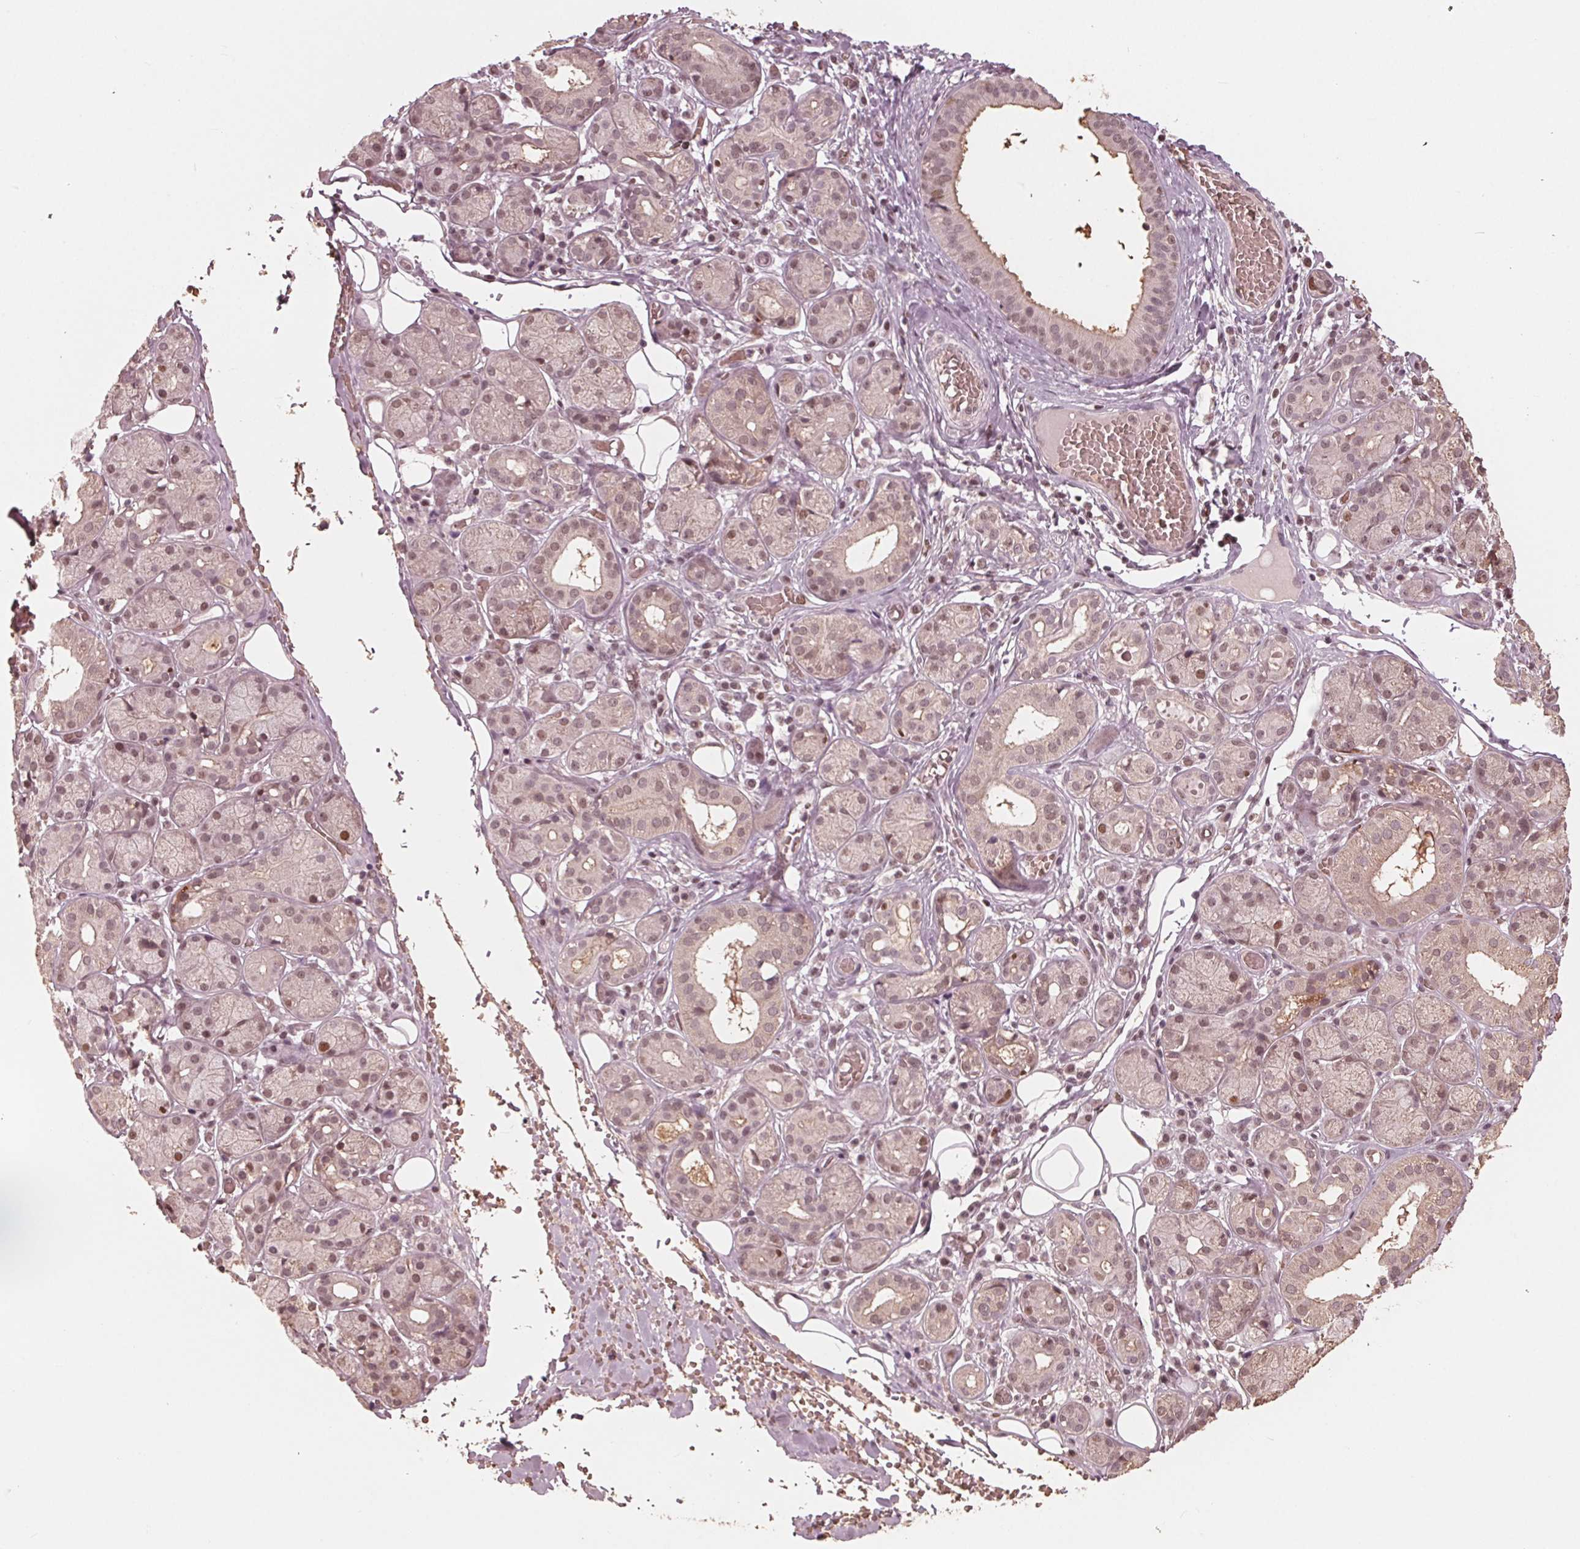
{"staining": {"intensity": "weak", "quantity": "25%-75%", "location": "cytoplasmic/membranous,nuclear"}, "tissue": "salivary gland", "cell_type": "Glandular cells", "image_type": "normal", "snomed": [{"axis": "morphology", "description": "Normal tissue, NOS"}, {"axis": "topography", "description": "Salivary gland"}, {"axis": "topography", "description": "Peripheral nerve tissue"}], "caption": "Immunohistochemistry (IHC) image of unremarkable salivary gland: salivary gland stained using immunohistochemistry demonstrates low levels of weak protein expression localized specifically in the cytoplasmic/membranous,nuclear of glandular cells, appearing as a cytoplasmic/membranous,nuclear brown color.", "gene": "HIRIP3", "patient": {"sex": "male", "age": 71}}